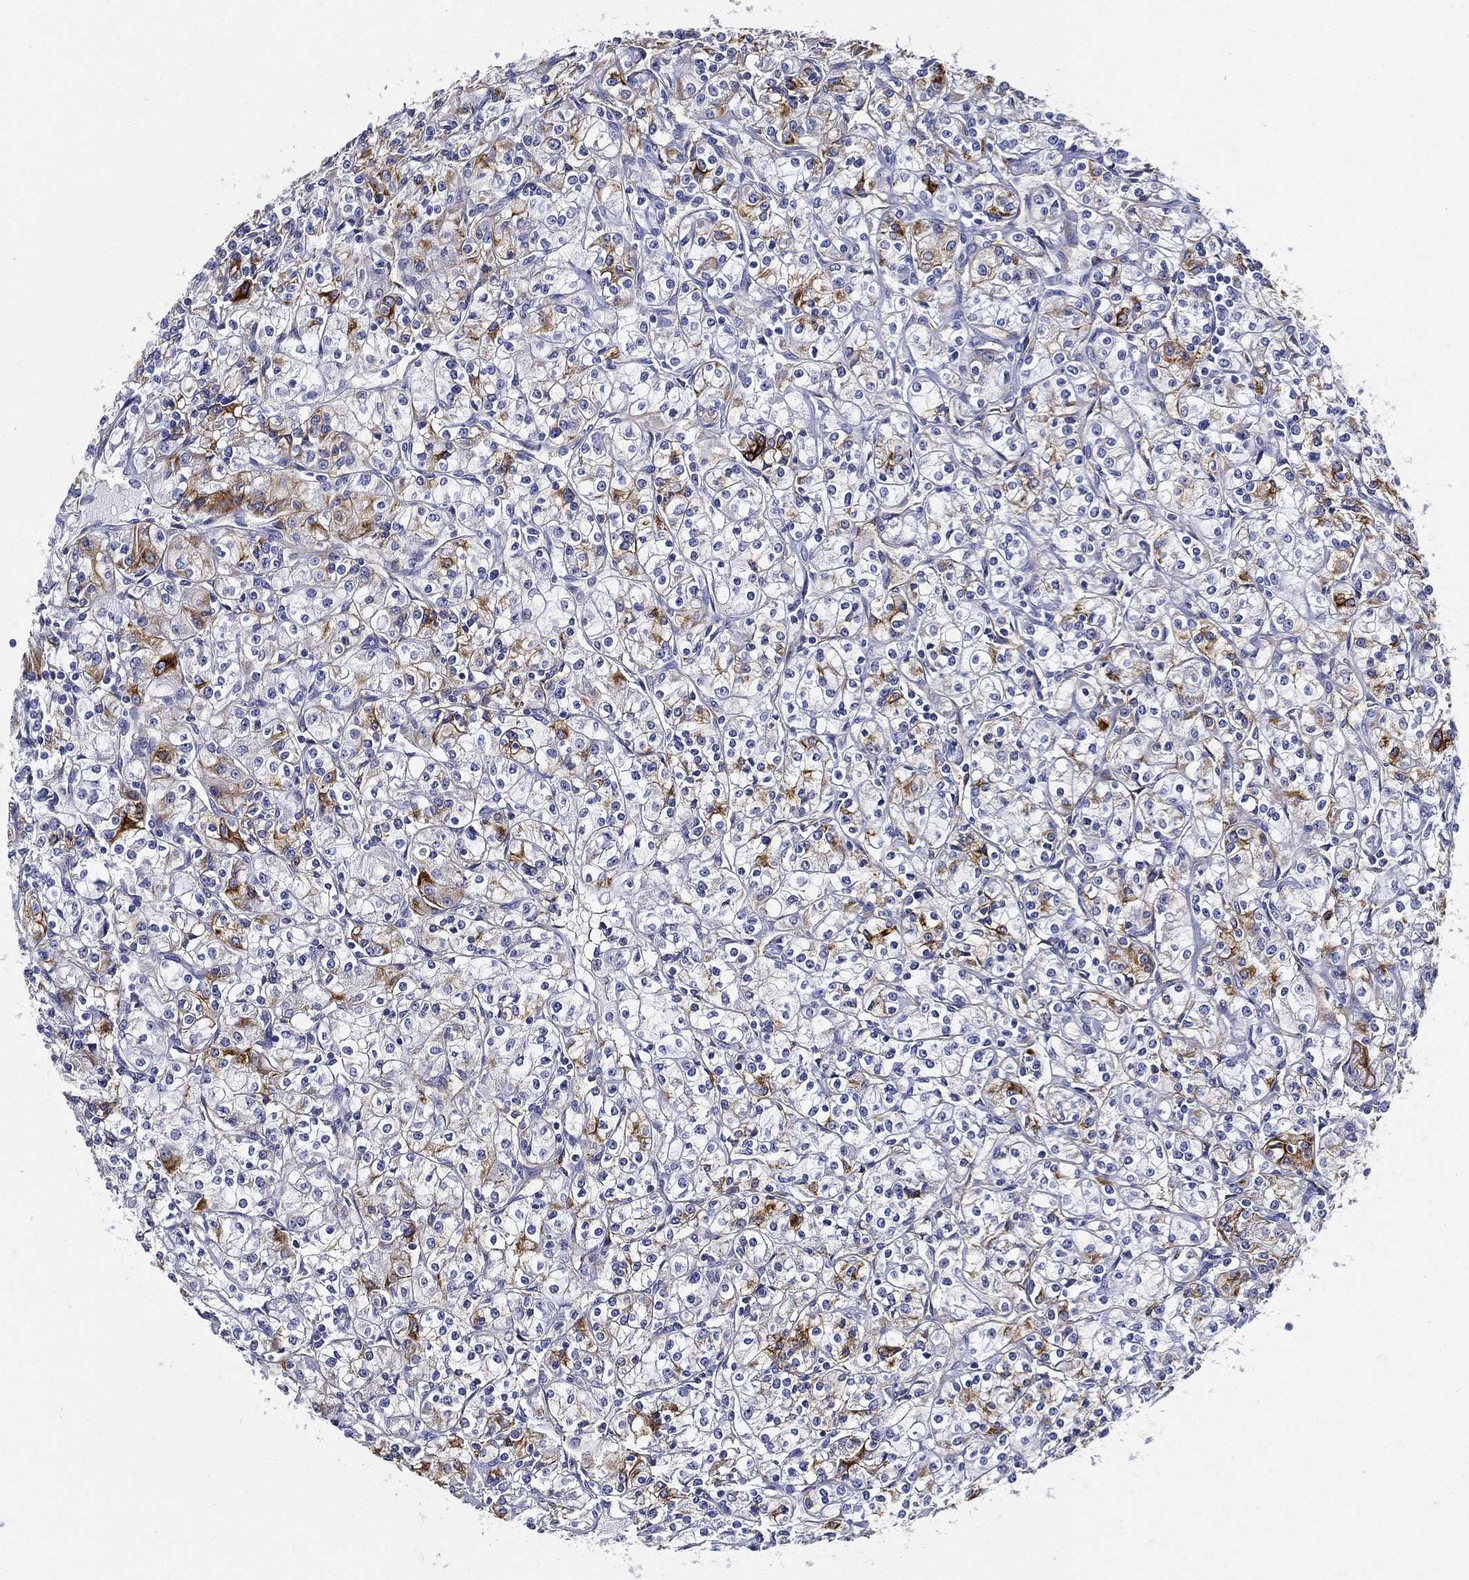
{"staining": {"intensity": "moderate", "quantity": "<25%", "location": "cytoplasmic/membranous"}, "tissue": "renal cancer", "cell_type": "Tumor cells", "image_type": "cancer", "snomed": [{"axis": "morphology", "description": "Adenocarcinoma, NOS"}, {"axis": "topography", "description": "Kidney"}], "caption": "The micrograph shows immunohistochemical staining of renal cancer. There is moderate cytoplasmic/membranous expression is identified in approximately <25% of tumor cells.", "gene": "NEDD9", "patient": {"sex": "male", "age": 77}}